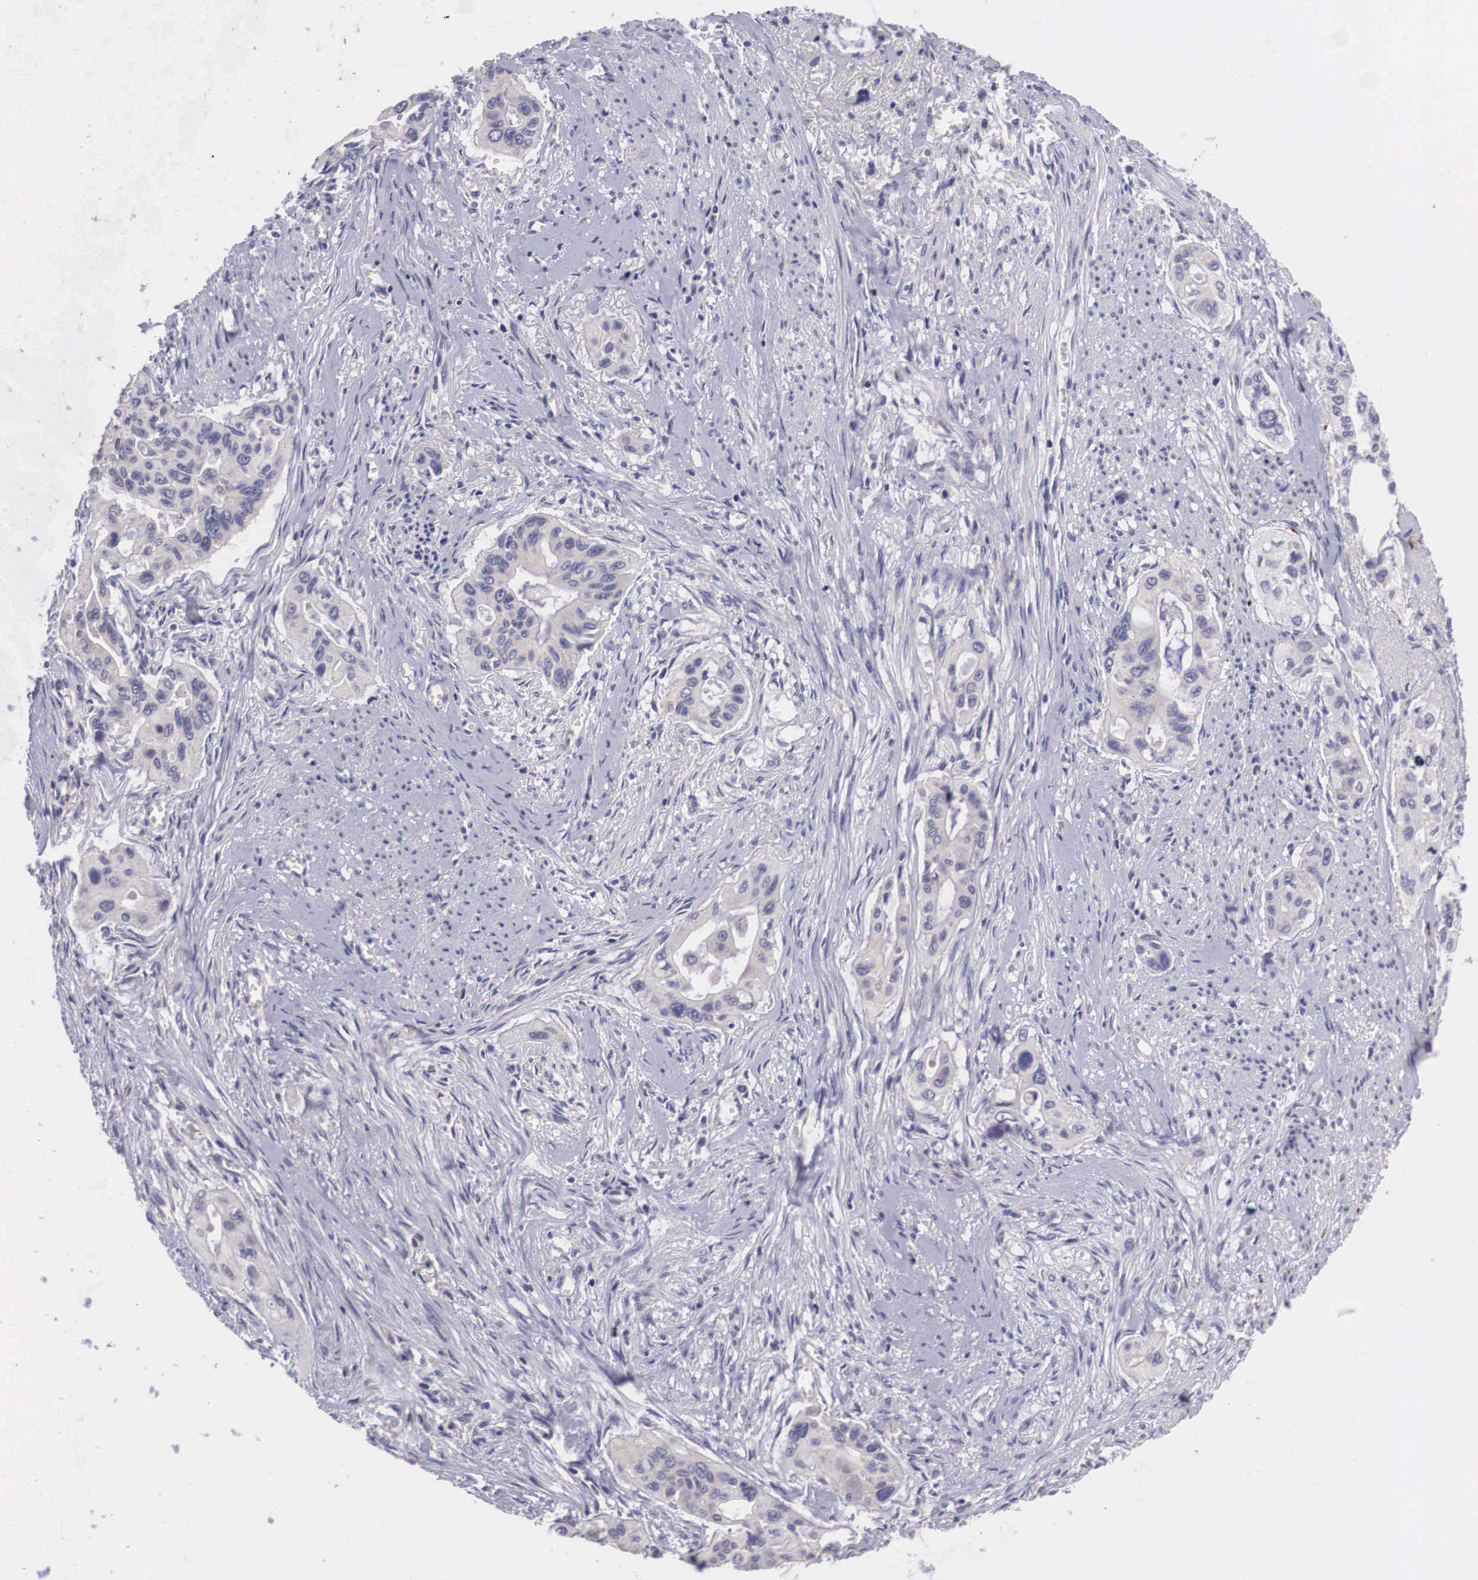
{"staining": {"intensity": "negative", "quantity": "none", "location": "none"}, "tissue": "pancreatic cancer", "cell_type": "Tumor cells", "image_type": "cancer", "snomed": [{"axis": "morphology", "description": "Adenocarcinoma, NOS"}, {"axis": "topography", "description": "Pancreas"}], "caption": "Image shows no protein expression in tumor cells of pancreatic adenocarcinoma tissue.", "gene": "ARG2", "patient": {"sex": "male", "age": 77}}